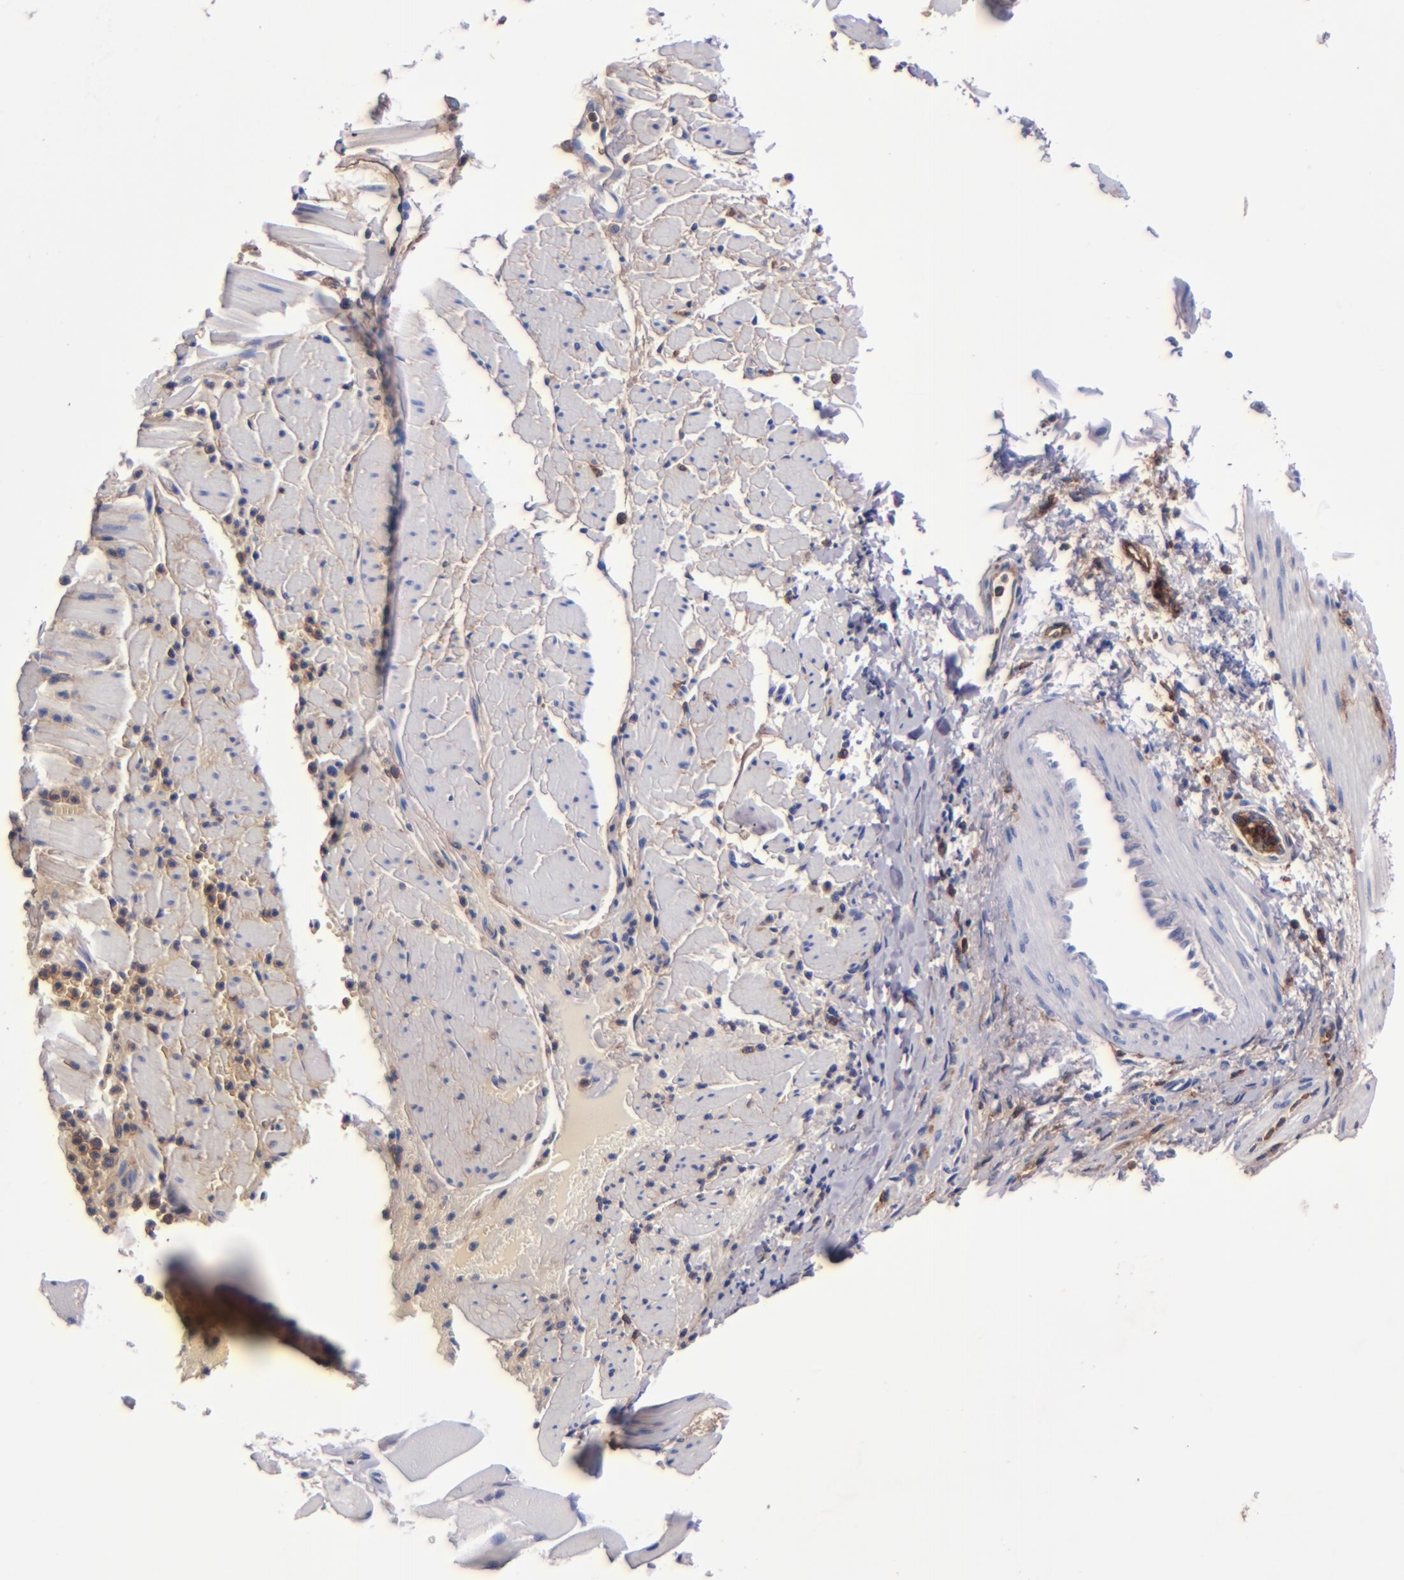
{"staining": {"intensity": "weak", "quantity": "<25%", "location": "cytoplasmic/membranous"}, "tissue": "esophagus", "cell_type": "Squamous epithelial cells", "image_type": "normal", "snomed": [{"axis": "morphology", "description": "Normal tissue, NOS"}, {"axis": "topography", "description": "Esophagus"}], "caption": "Immunohistochemistry image of unremarkable human esophagus stained for a protein (brown), which demonstrates no expression in squamous epithelial cells. (Stains: DAB (3,3'-diaminobenzidine) immunohistochemistry (IHC) with hematoxylin counter stain, Microscopy: brightfield microscopy at high magnification).", "gene": "SIRPA", "patient": {"sex": "female", "age": 61}}